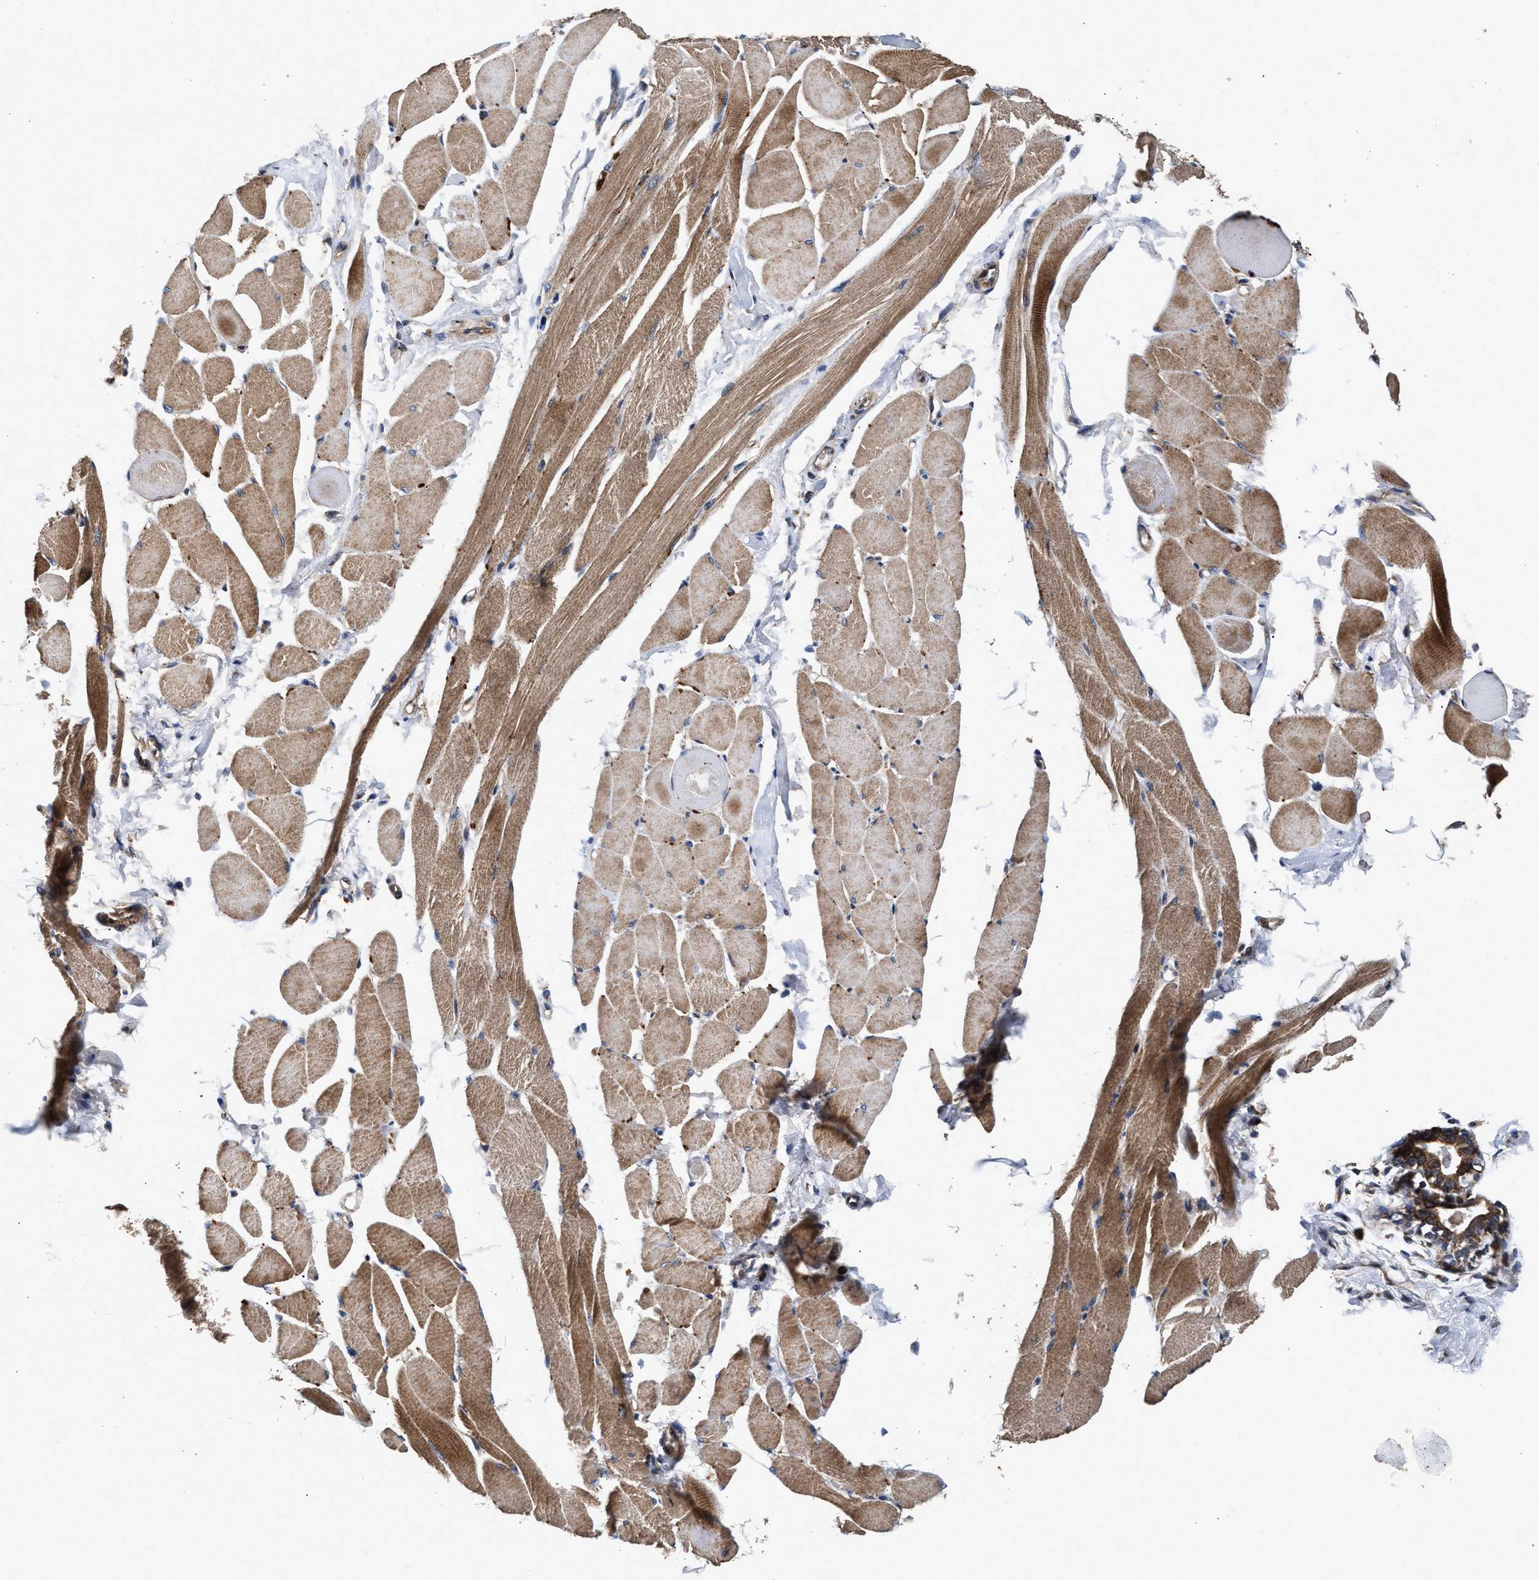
{"staining": {"intensity": "strong", "quantity": ">75%", "location": "cytoplasmic/membranous"}, "tissue": "skeletal muscle", "cell_type": "Myocytes", "image_type": "normal", "snomed": [{"axis": "morphology", "description": "Normal tissue, NOS"}, {"axis": "topography", "description": "Skeletal muscle"}, {"axis": "topography", "description": "Peripheral nerve tissue"}], "caption": "Protein staining of normal skeletal muscle demonstrates strong cytoplasmic/membranous positivity in about >75% of myocytes. The staining was performed using DAB (3,3'-diaminobenzidine) to visualize the protein expression in brown, while the nuclei were stained in blue with hematoxylin (Magnification: 20x).", "gene": "NFKB2", "patient": {"sex": "female", "age": 84}}